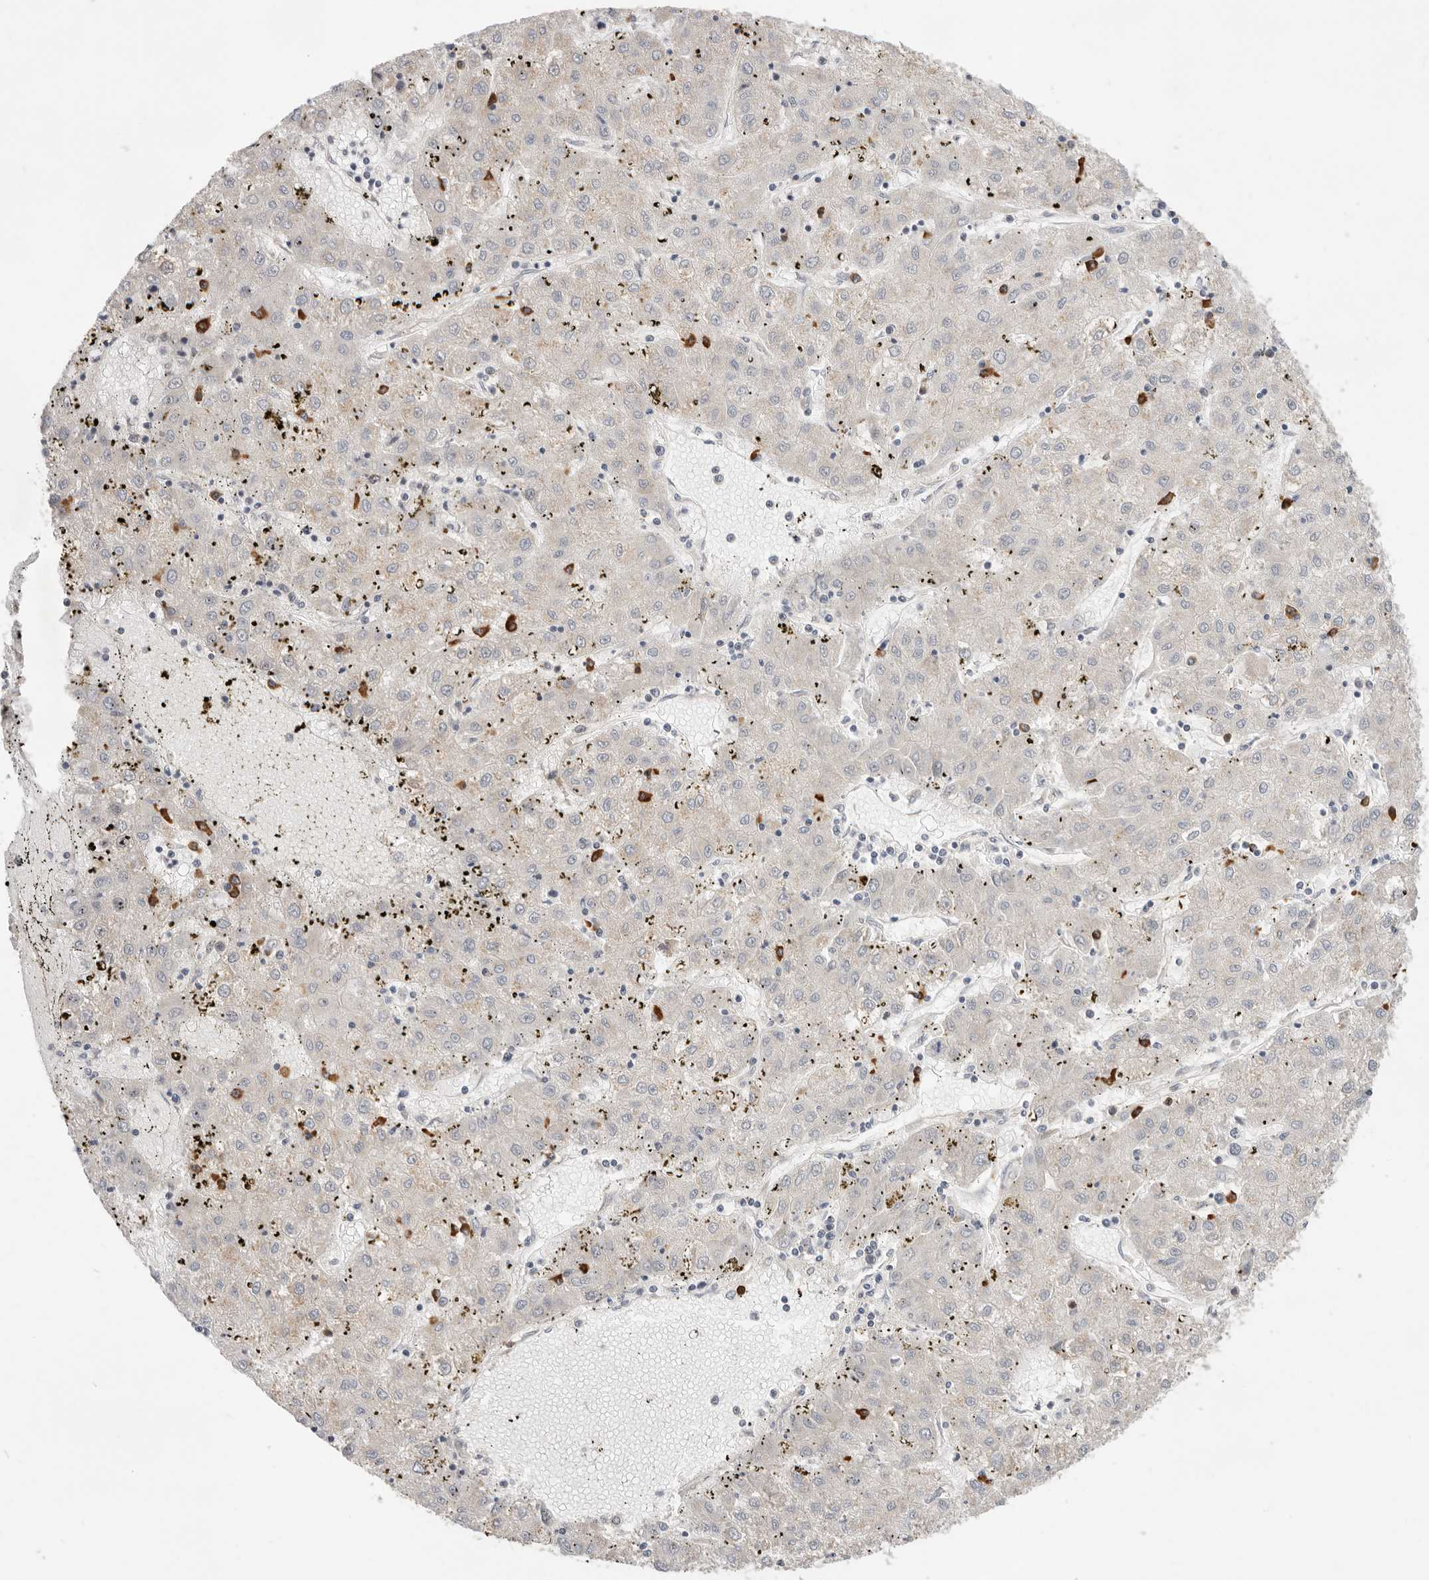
{"staining": {"intensity": "negative", "quantity": "none", "location": "none"}, "tissue": "liver cancer", "cell_type": "Tumor cells", "image_type": "cancer", "snomed": [{"axis": "morphology", "description": "Carcinoma, Hepatocellular, NOS"}, {"axis": "topography", "description": "Liver"}], "caption": "Image shows no significant protein expression in tumor cells of liver cancer.", "gene": "USH1C", "patient": {"sex": "male", "age": 72}}